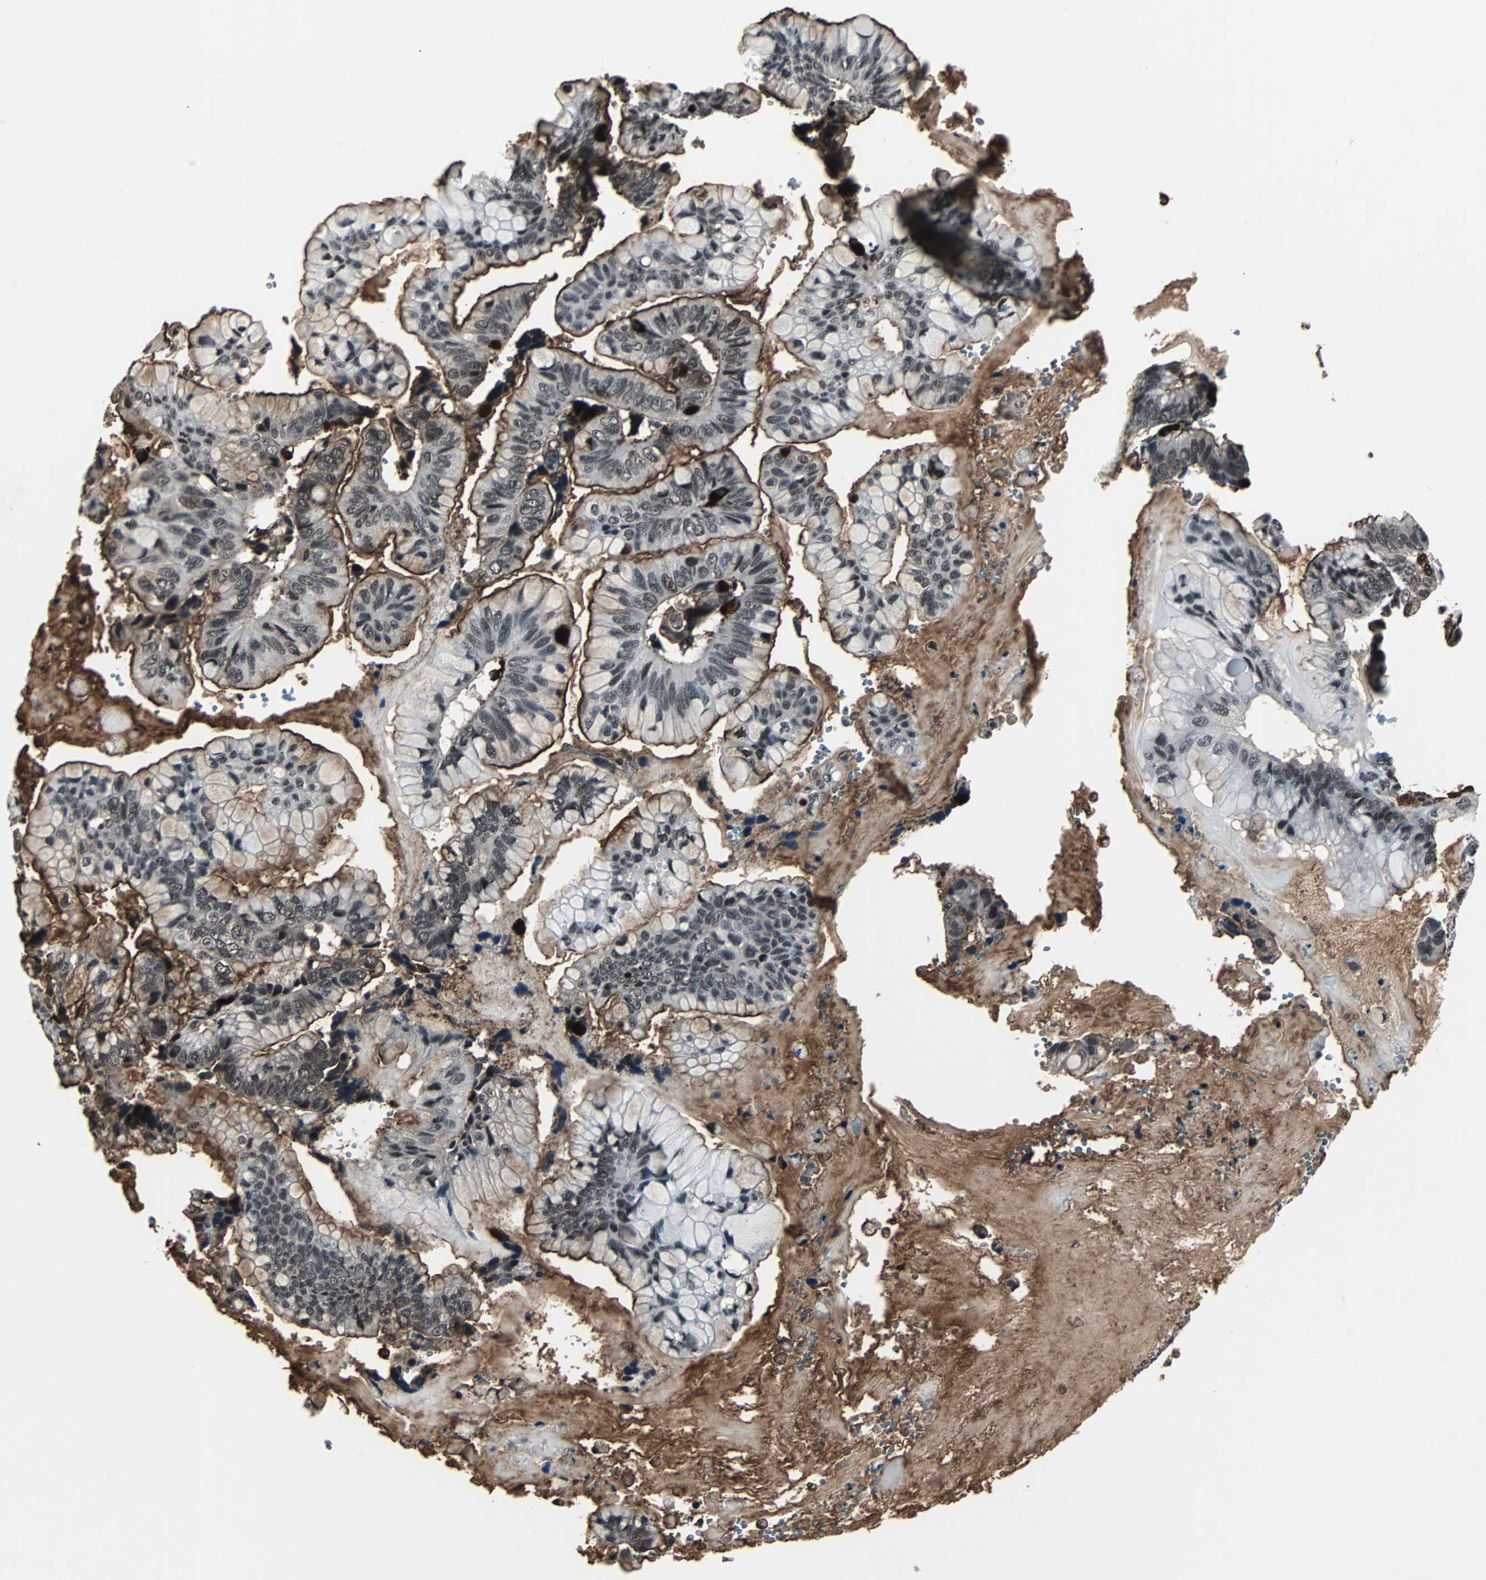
{"staining": {"intensity": "strong", "quantity": ">75%", "location": "cytoplasmic/membranous"}, "tissue": "ovarian cancer", "cell_type": "Tumor cells", "image_type": "cancer", "snomed": [{"axis": "morphology", "description": "Cystadenocarcinoma, mucinous, NOS"}, {"axis": "topography", "description": "Ovary"}], "caption": "Immunohistochemical staining of mucinous cystadenocarcinoma (ovarian) exhibits high levels of strong cytoplasmic/membranous staining in about >75% of tumor cells. Nuclei are stained in blue.", "gene": "MKX", "patient": {"sex": "female", "age": 36}}